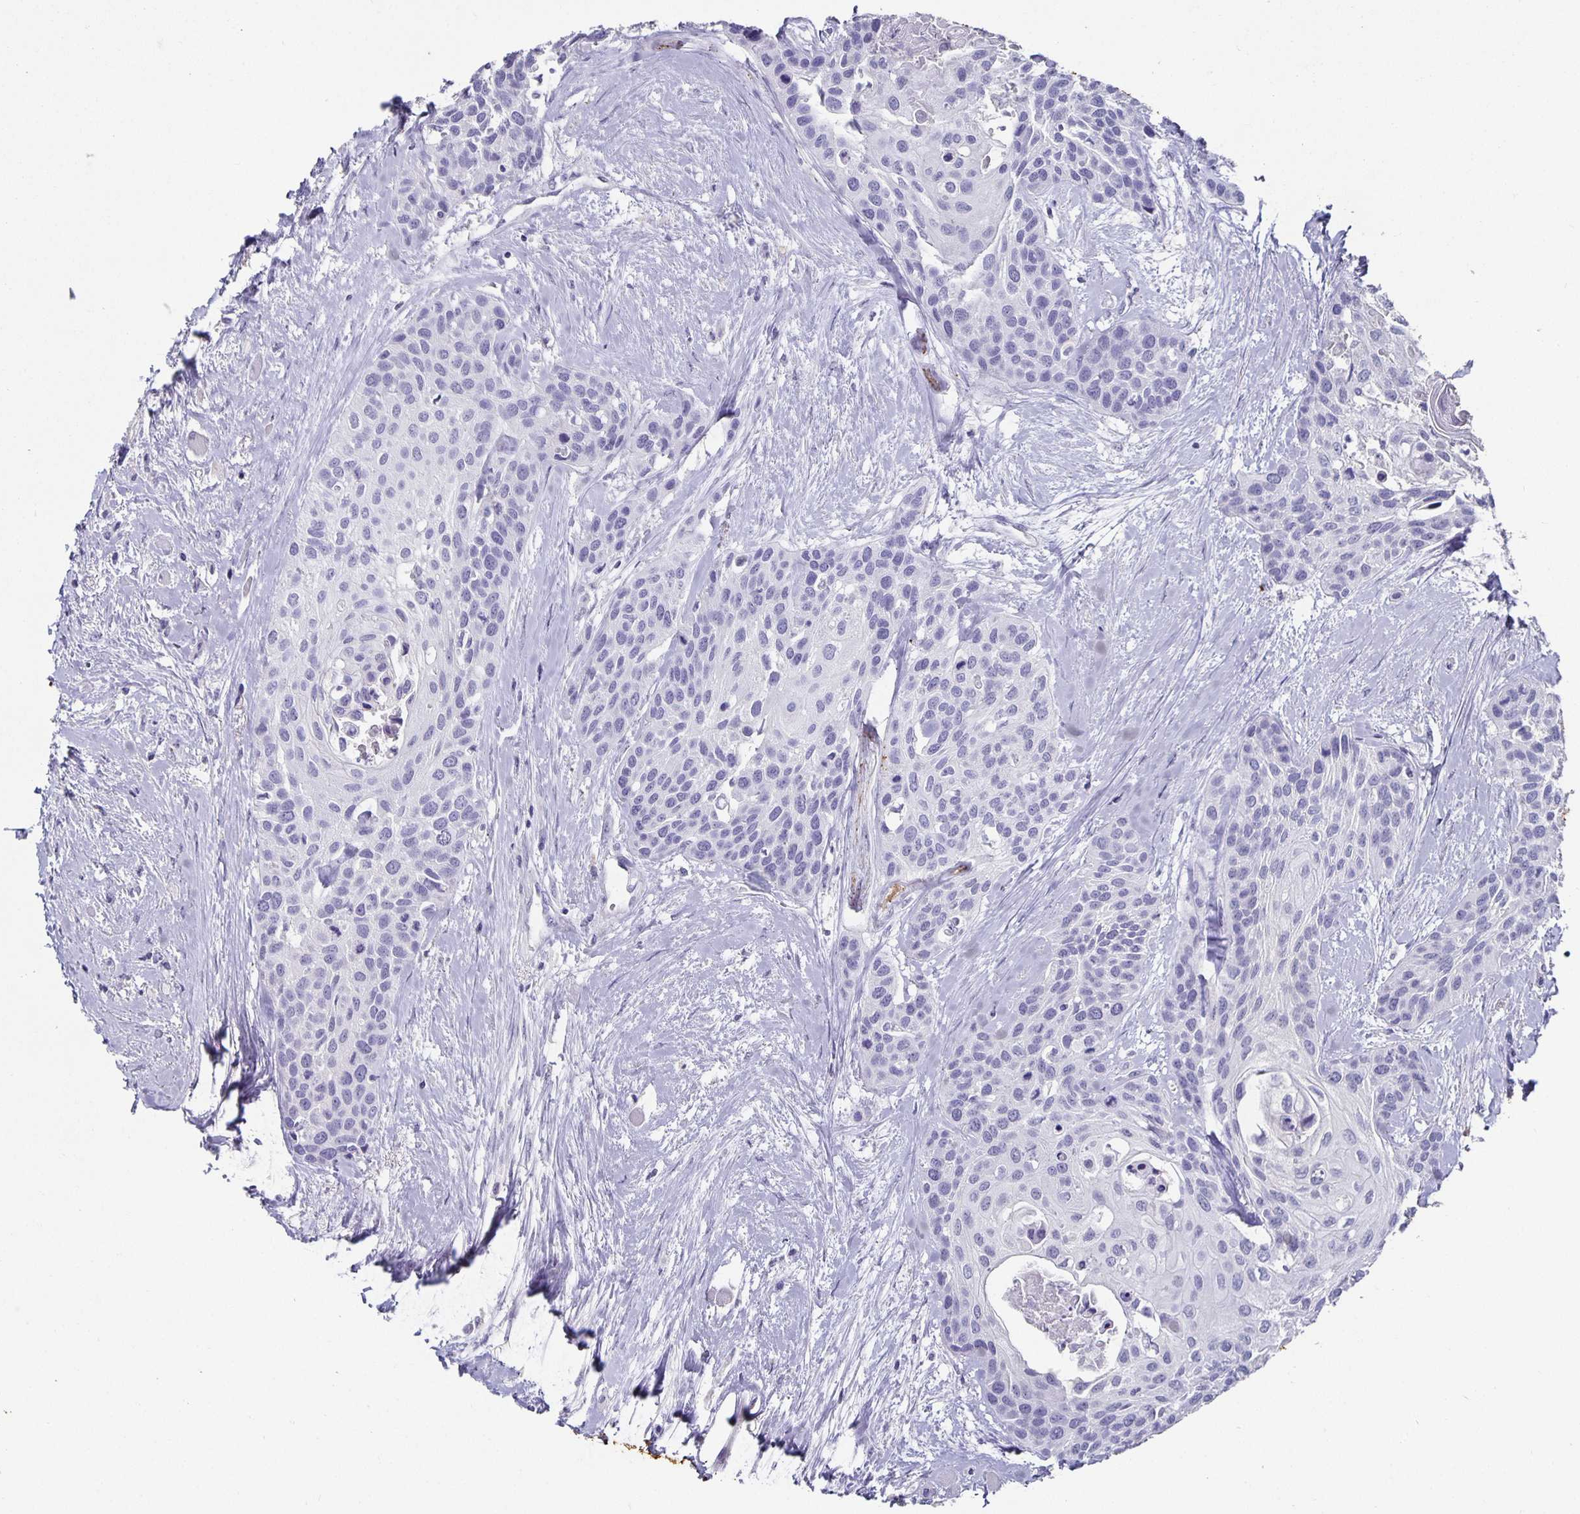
{"staining": {"intensity": "negative", "quantity": "none", "location": "none"}, "tissue": "head and neck cancer", "cell_type": "Tumor cells", "image_type": "cancer", "snomed": [{"axis": "morphology", "description": "Squamous cell carcinoma, NOS"}, {"axis": "topography", "description": "Head-Neck"}], "caption": "Immunohistochemistry of squamous cell carcinoma (head and neck) exhibits no positivity in tumor cells. (DAB (3,3'-diaminobenzidine) IHC visualized using brightfield microscopy, high magnification).", "gene": "CHGA", "patient": {"sex": "female", "age": 50}}